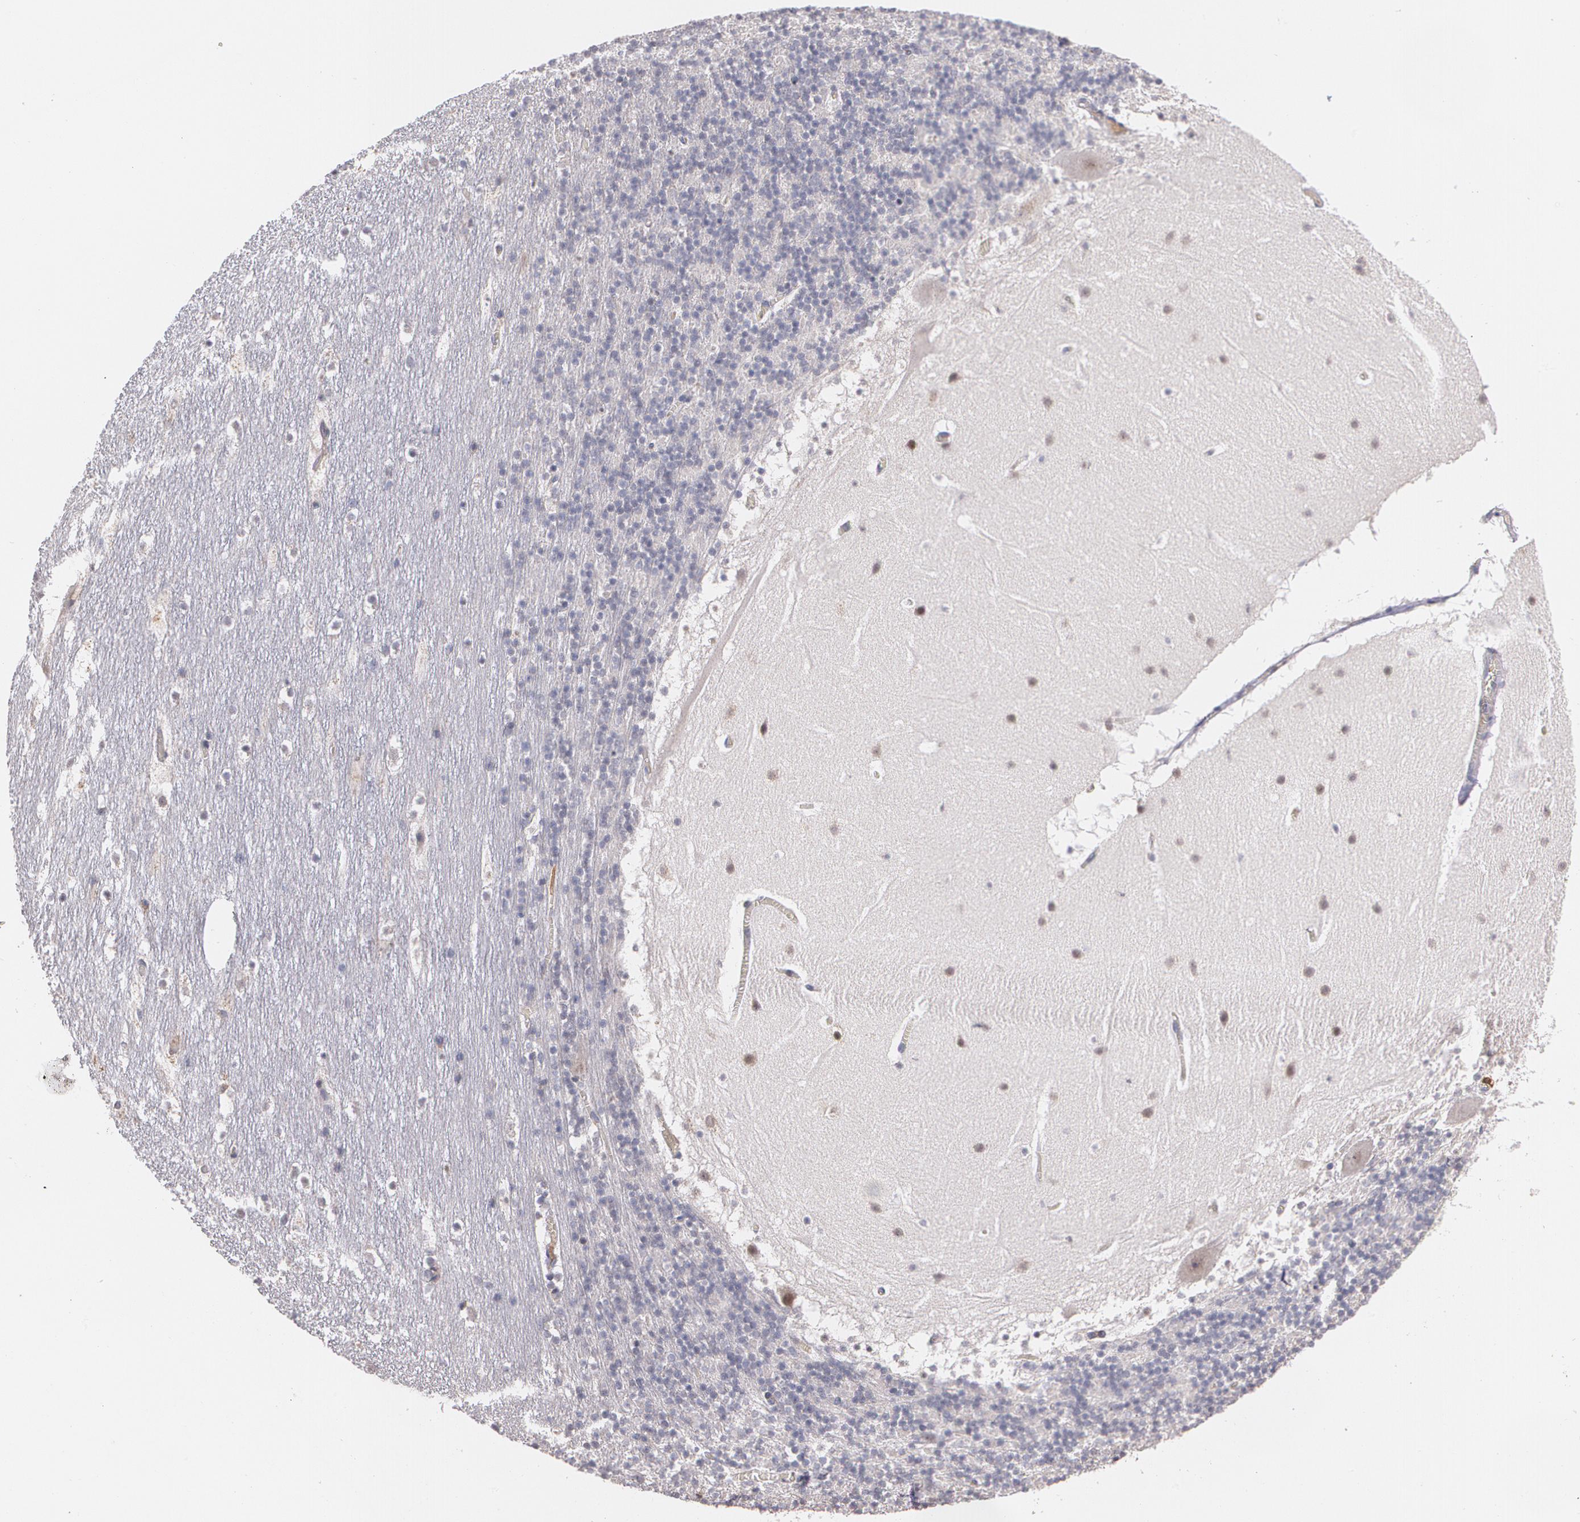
{"staining": {"intensity": "negative", "quantity": "none", "location": "none"}, "tissue": "cerebellum", "cell_type": "Cells in granular layer", "image_type": "normal", "snomed": [{"axis": "morphology", "description": "Normal tissue, NOS"}, {"axis": "topography", "description": "Cerebellum"}], "caption": "DAB immunohistochemical staining of benign cerebellum reveals no significant staining in cells in granular layer. (DAB IHC visualized using brightfield microscopy, high magnification).", "gene": "AMBP", "patient": {"sex": "male", "age": 45}}